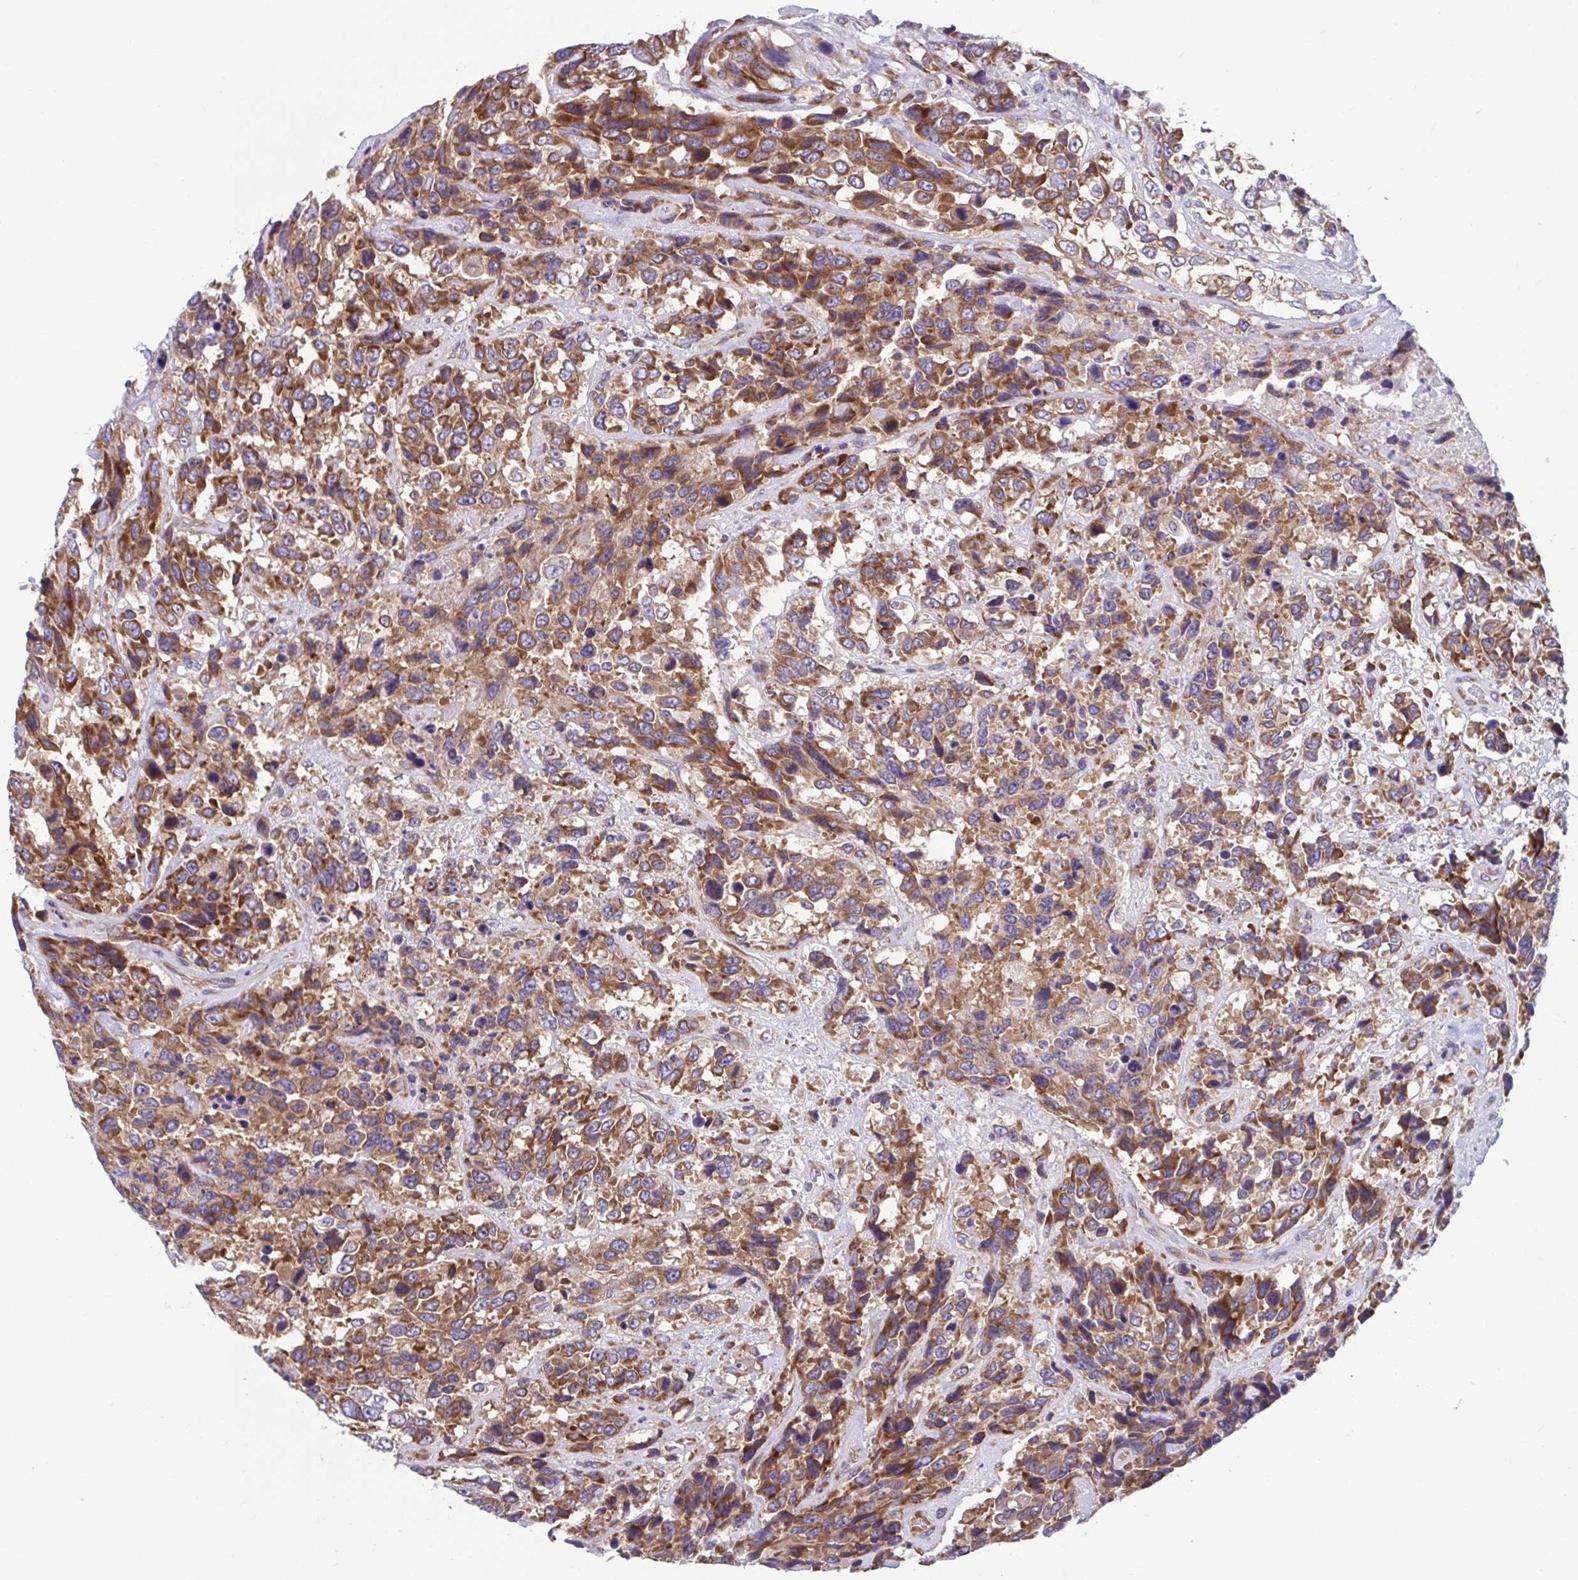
{"staining": {"intensity": "moderate", "quantity": ">75%", "location": "cytoplasmic/membranous"}, "tissue": "urothelial cancer", "cell_type": "Tumor cells", "image_type": "cancer", "snomed": [{"axis": "morphology", "description": "Urothelial carcinoma, High grade"}, {"axis": "topography", "description": "Urinary bladder"}], "caption": "Immunohistochemistry photomicrograph of human urothelial cancer stained for a protein (brown), which reveals medium levels of moderate cytoplasmic/membranous staining in approximately >75% of tumor cells.", "gene": "RPS16", "patient": {"sex": "female", "age": 70}}